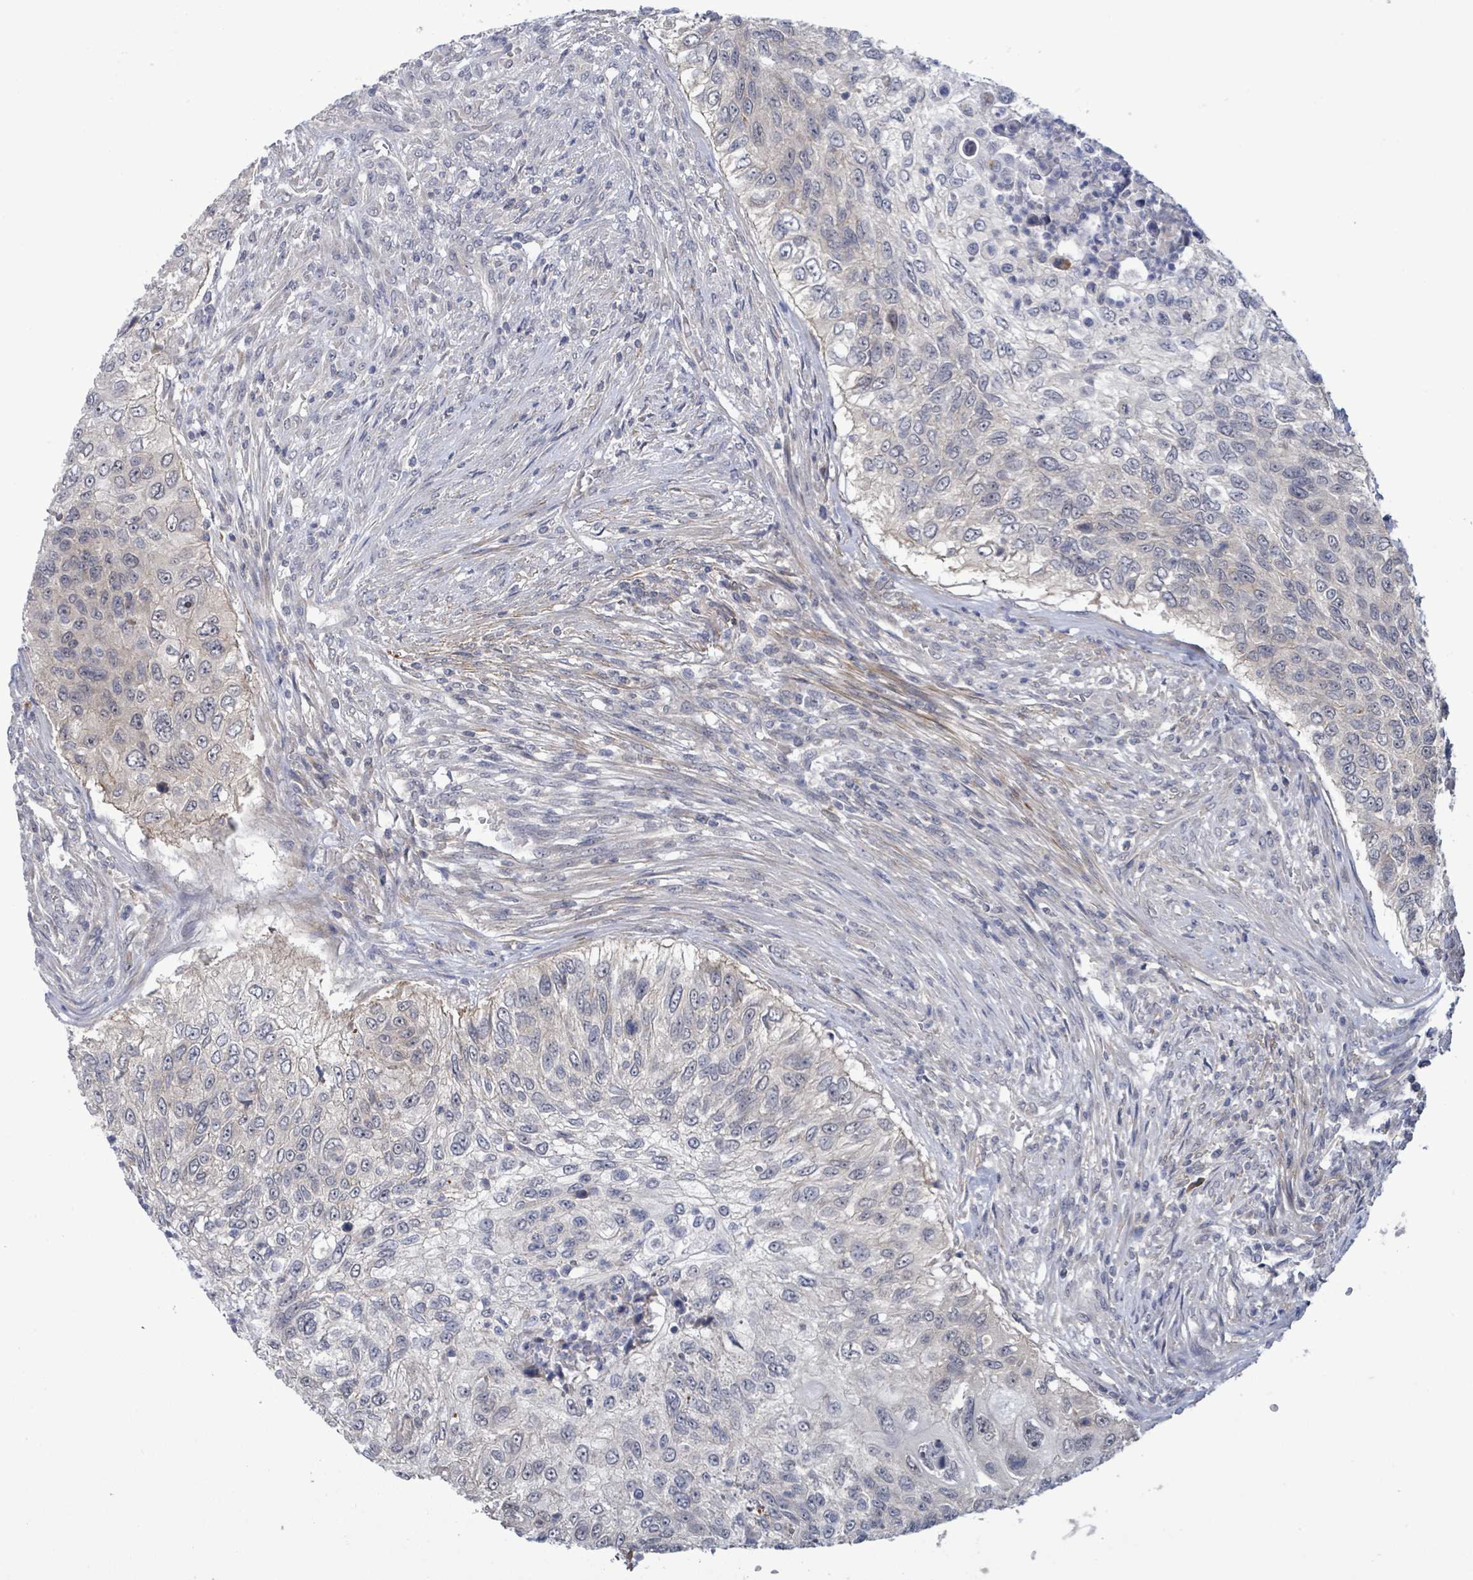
{"staining": {"intensity": "negative", "quantity": "none", "location": "none"}, "tissue": "urothelial cancer", "cell_type": "Tumor cells", "image_type": "cancer", "snomed": [{"axis": "morphology", "description": "Urothelial carcinoma, High grade"}, {"axis": "topography", "description": "Urinary bladder"}], "caption": "Immunohistochemistry of human high-grade urothelial carcinoma demonstrates no expression in tumor cells.", "gene": "AMMECR1", "patient": {"sex": "female", "age": 60}}